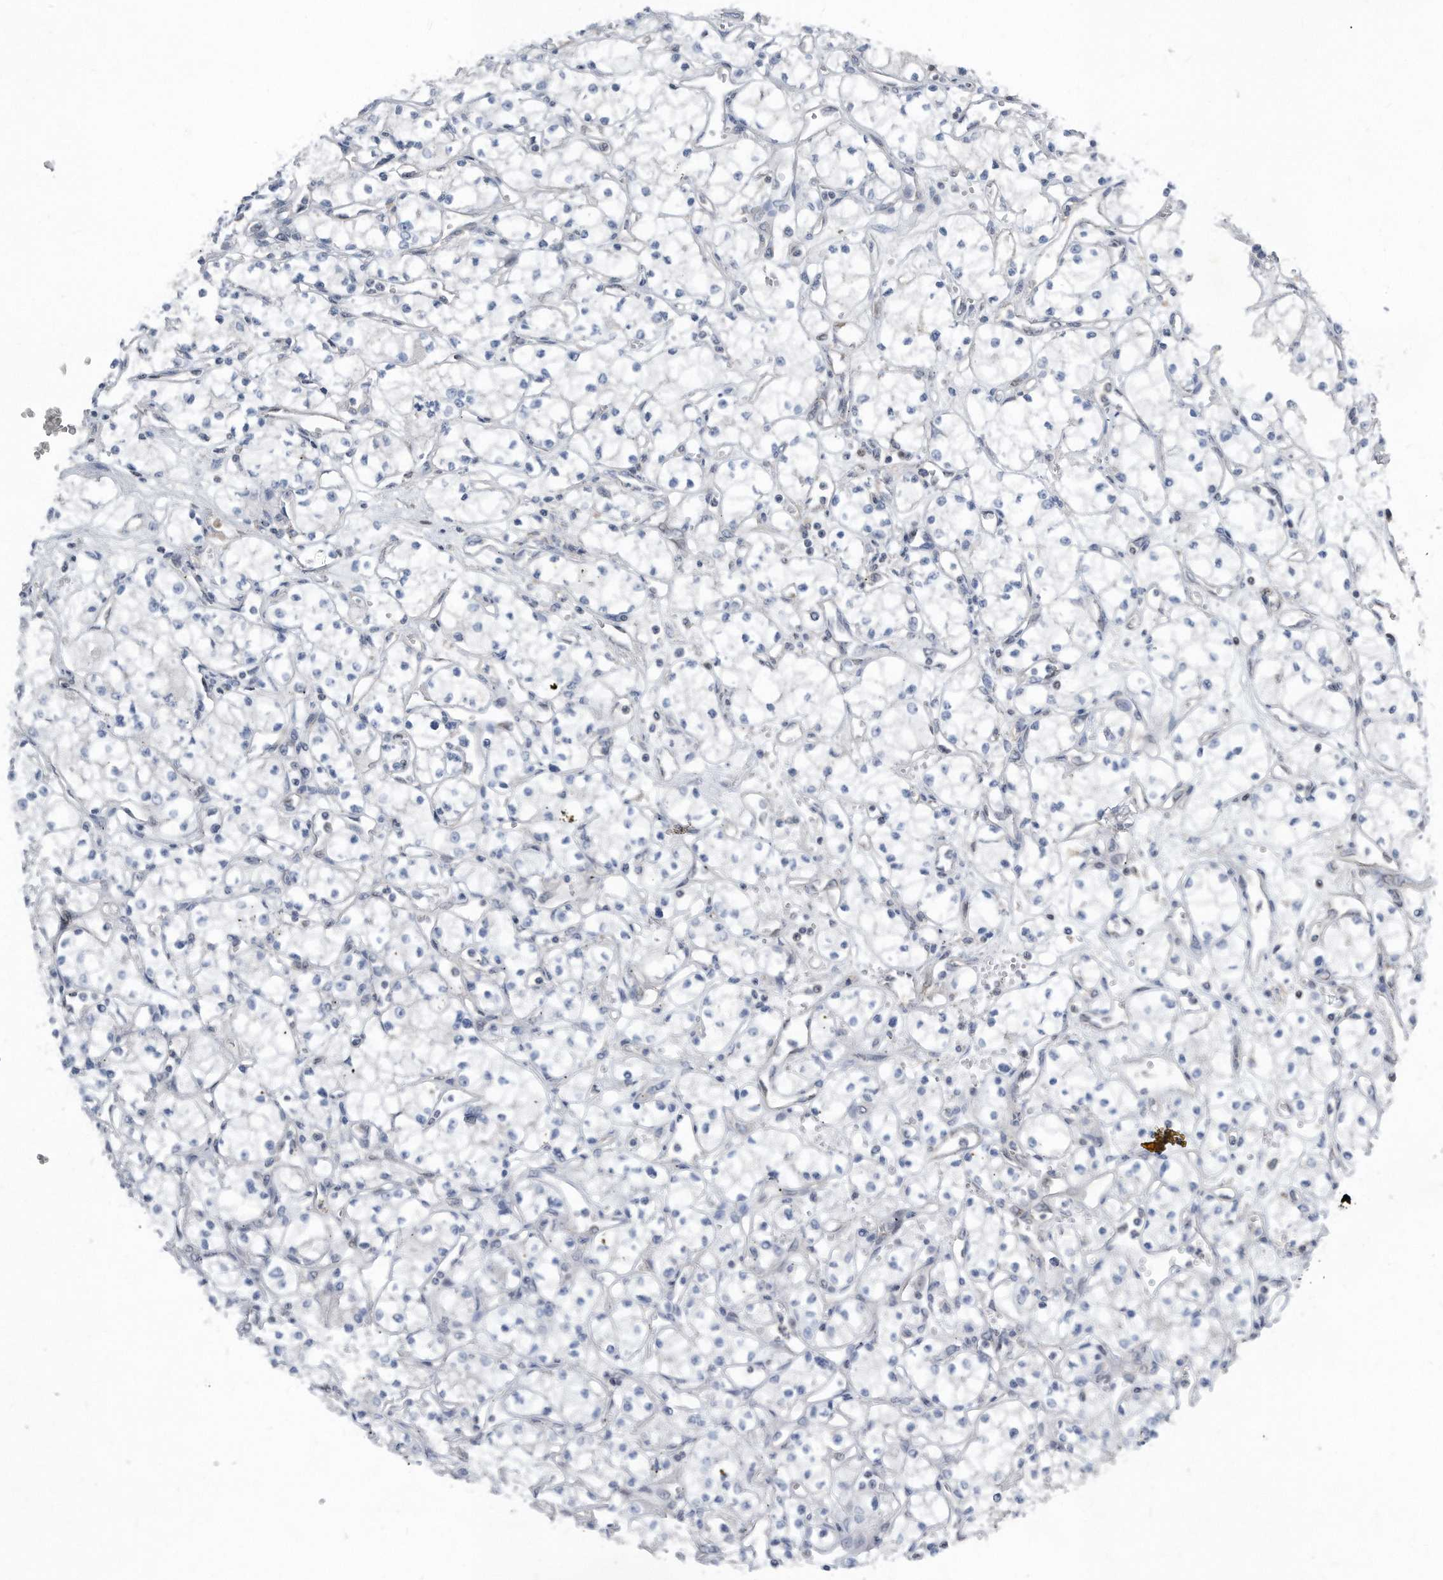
{"staining": {"intensity": "negative", "quantity": "none", "location": "none"}, "tissue": "renal cancer", "cell_type": "Tumor cells", "image_type": "cancer", "snomed": [{"axis": "morphology", "description": "Adenocarcinoma, NOS"}, {"axis": "topography", "description": "Kidney"}], "caption": "IHC of renal cancer shows no expression in tumor cells. (Stains: DAB immunohistochemistry (IHC) with hematoxylin counter stain, Microscopy: brightfield microscopy at high magnification).", "gene": "MAP2K6", "patient": {"sex": "male", "age": 59}}